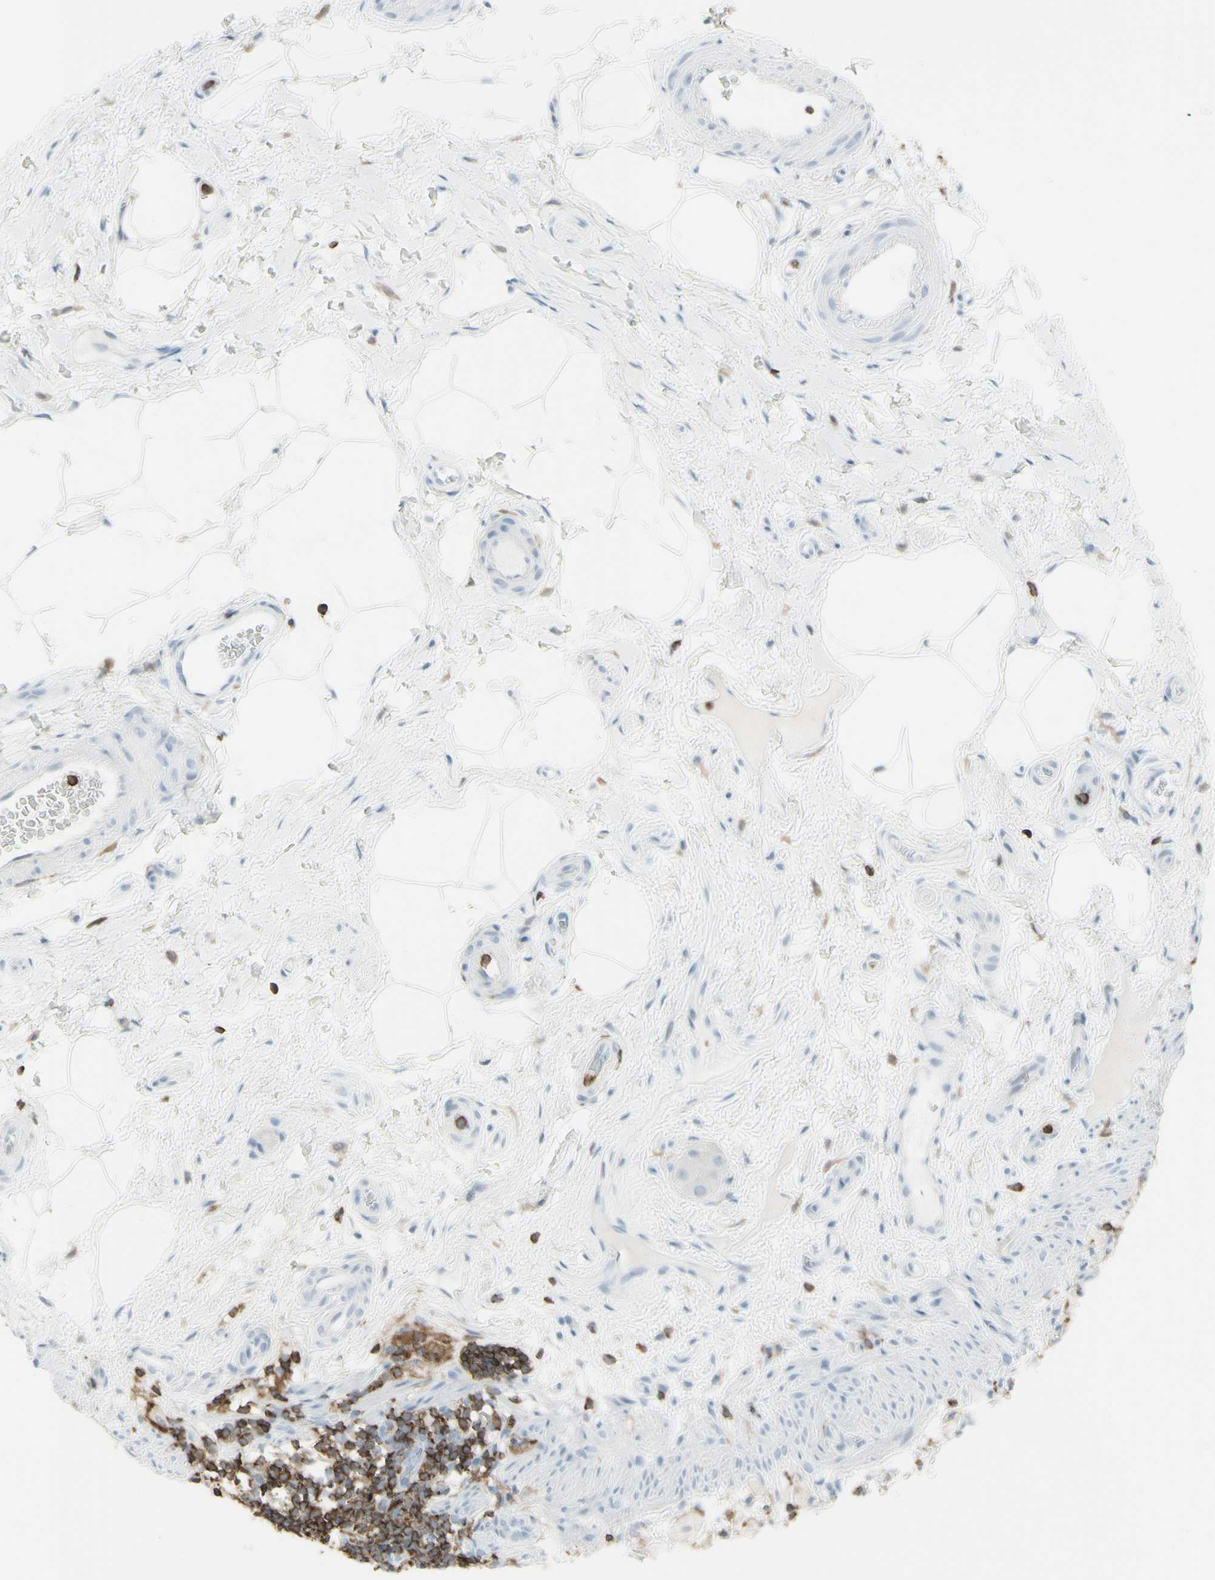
{"staining": {"intensity": "negative", "quantity": "none", "location": "none"}, "tissue": "rectum", "cell_type": "Glandular cells", "image_type": "normal", "snomed": [{"axis": "morphology", "description": "Normal tissue, NOS"}, {"axis": "topography", "description": "Rectum"}], "caption": "Immunohistochemistry (IHC) of normal human rectum shows no positivity in glandular cells. (Stains: DAB (3,3'-diaminobenzidine) immunohistochemistry with hematoxylin counter stain, Microscopy: brightfield microscopy at high magnification).", "gene": "NRG1", "patient": {"sex": "male", "age": 44}}